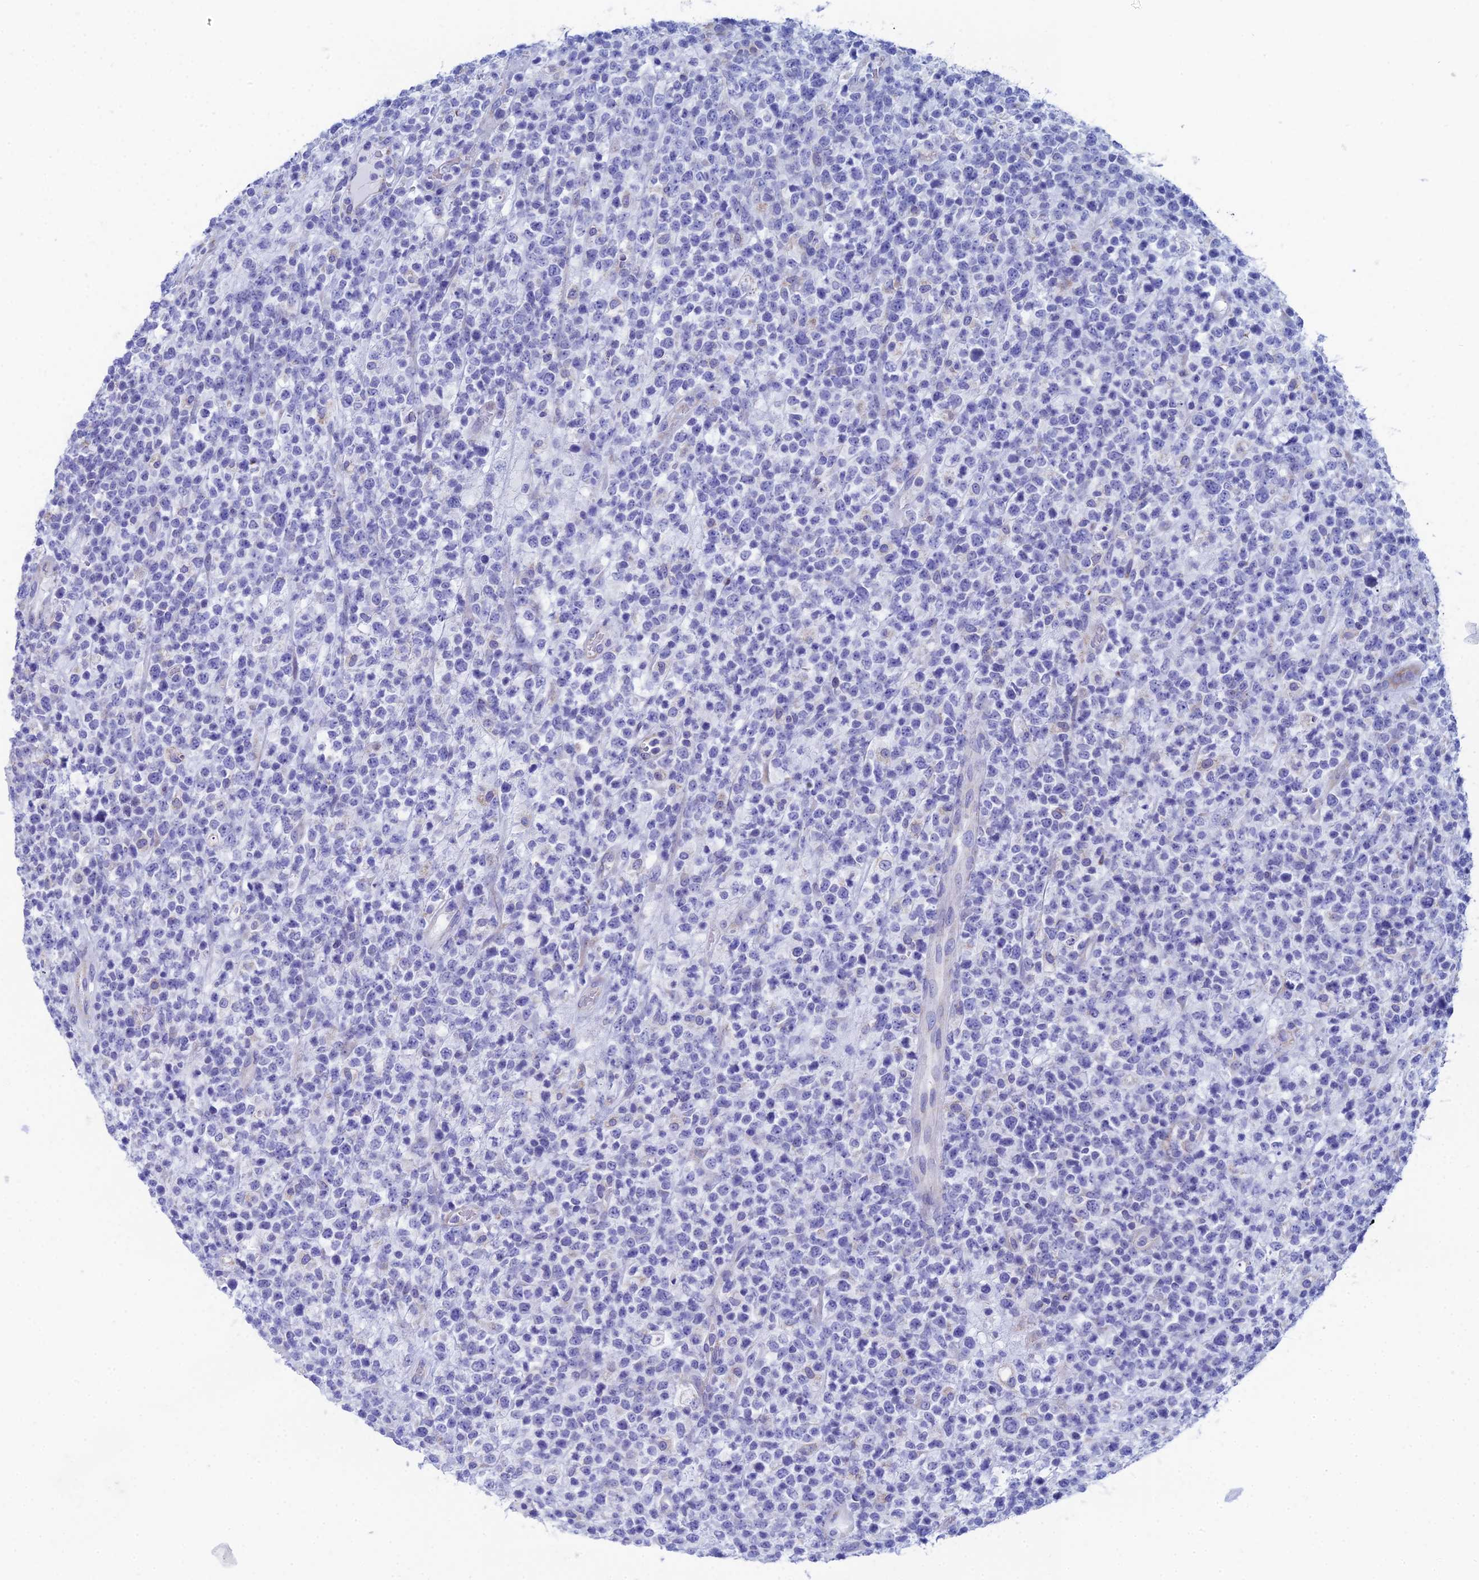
{"staining": {"intensity": "negative", "quantity": "none", "location": "none"}, "tissue": "lymphoma", "cell_type": "Tumor cells", "image_type": "cancer", "snomed": [{"axis": "morphology", "description": "Malignant lymphoma, non-Hodgkin's type, High grade"}, {"axis": "topography", "description": "Colon"}], "caption": "Lymphoma stained for a protein using immunohistochemistry (IHC) displays no staining tumor cells.", "gene": "CFAP210", "patient": {"sex": "female", "age": 53}}